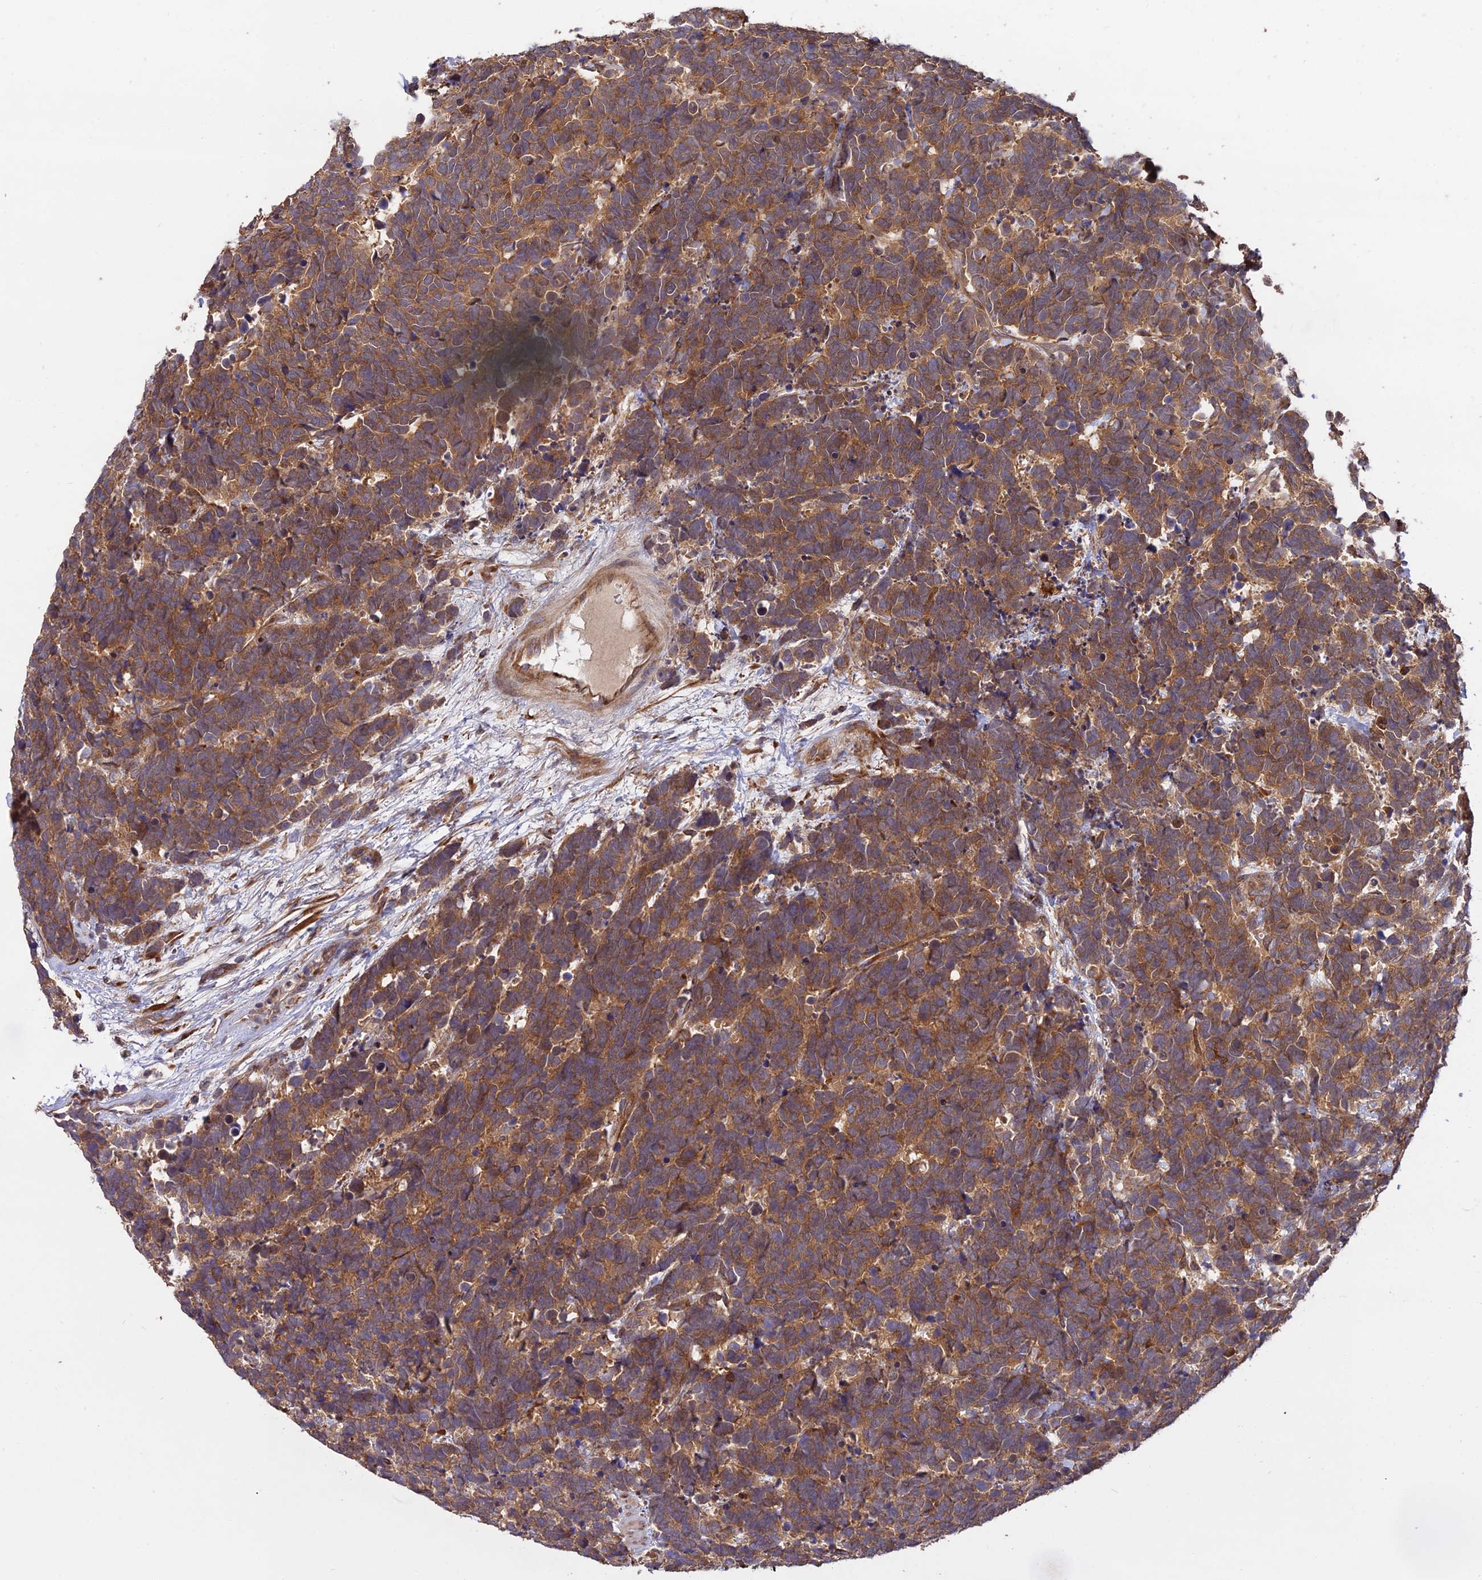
{"staining": {"intensity": "moderate", "quantity": ">75%", "location": "cytoplasmic/membranous"}, "tissue": "carcinoid", "cell_type": "Tumor cells", "image_type": "cancer", "snomed": [{"axis": "morphology", "description": "Carcinoma, NOS"}, {"axis": "morphology", "description": "Carcinoid, malignant, NOS"}, {"axis": "topography", "description": "Urinary bladder"}], "caption": "Immunohistochemistry (IHC) of human carcinoid demonstrates medium levels of moderate cytoplasmic/membranous staining in about >75% of tumor cells.", "gene": "ROCK1", "patient": {"sex": "male", "age": 57}}